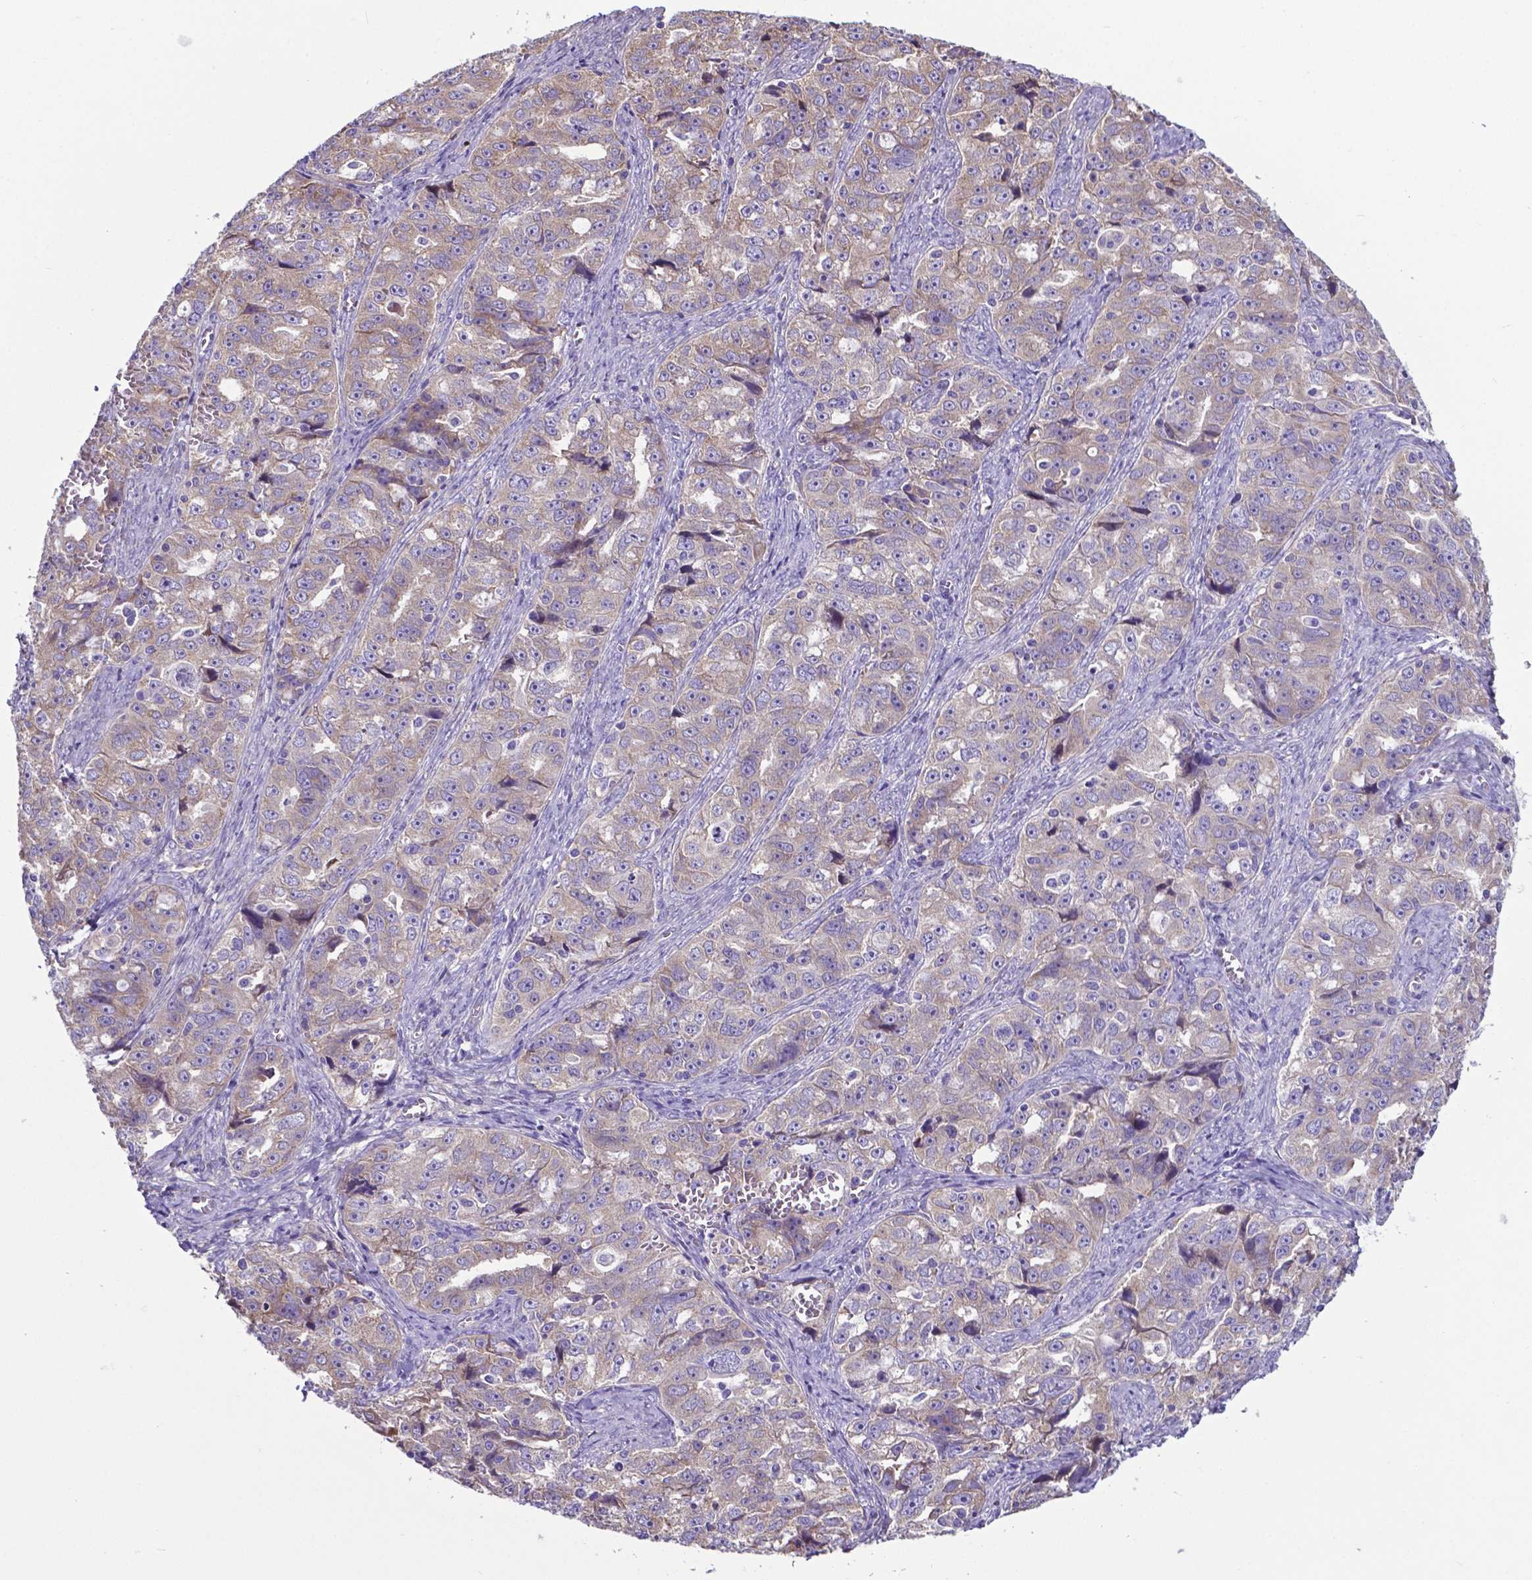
{"staining": {"intensity": "weak", "quantity": ">75%", "location": "cytoplasmic/membranous"}, "tissue": "ovarian cancer", "cell_type": "Tumor cells", "image_type": "cancer", "snomed": [{"axis": "morphology", "description": "Cystadenocarcinoma, serous, NOS"}, {"axis": "topography", "description": "Ovary"}], "caption": "A high-resolution photomicrograph shows immunohistochemistry staining of ovarian cancer, which shows weak cytoplasmic/membranous positivity in about >75% of tumor cells. (IHC, brightfield microscopy, high magnification).", "gene": "RPL6", "patient": {"sex": "female", "age": 51}}